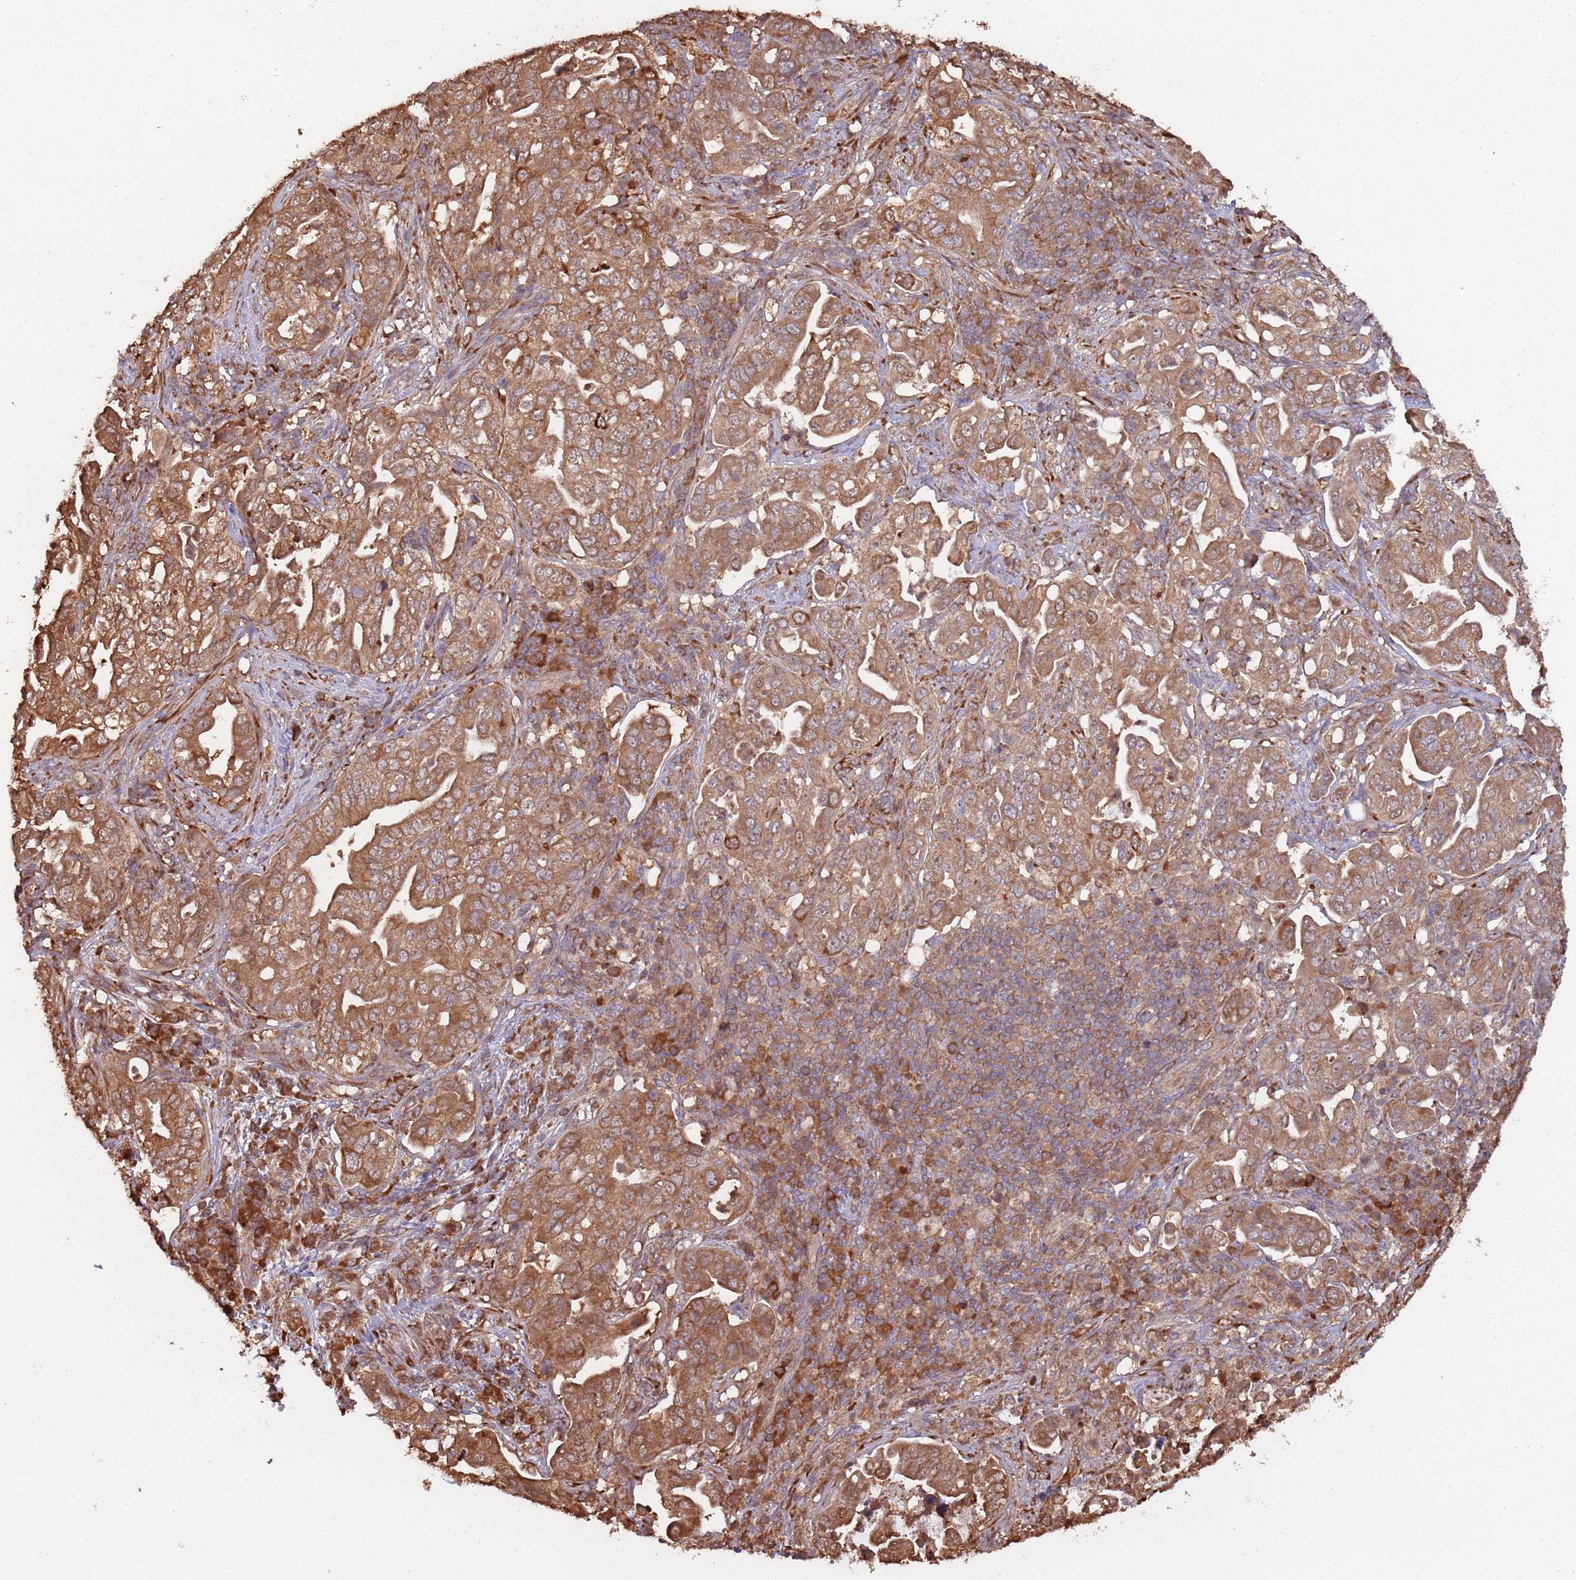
{"staining": {"intensity": "moderate", "quantity": ">75%", "location": "cytoplasmic/membranous"}, "tissue": "pancreatic cancer", "cell_type": "Tumor cells", "image_type": "cancer", "snomed": [{"axis": "morphology", "description": "Normal tissue, NOS"}, {"axis": "morphology", "description": "Adenocarcinoma, NOS"}, {"axis": "topography", "description": "Lymph node"}, {"axis": "topography", "description": "Pancreas"}], "caption": "DAB immunohistochemical staining of human pancreatic cancer shows moderate cytoplasmic/membranous protein staining in approximately >75% of tumor cells.", "gene": "COG4", "patient": {"sex": "female", "age": 67}}